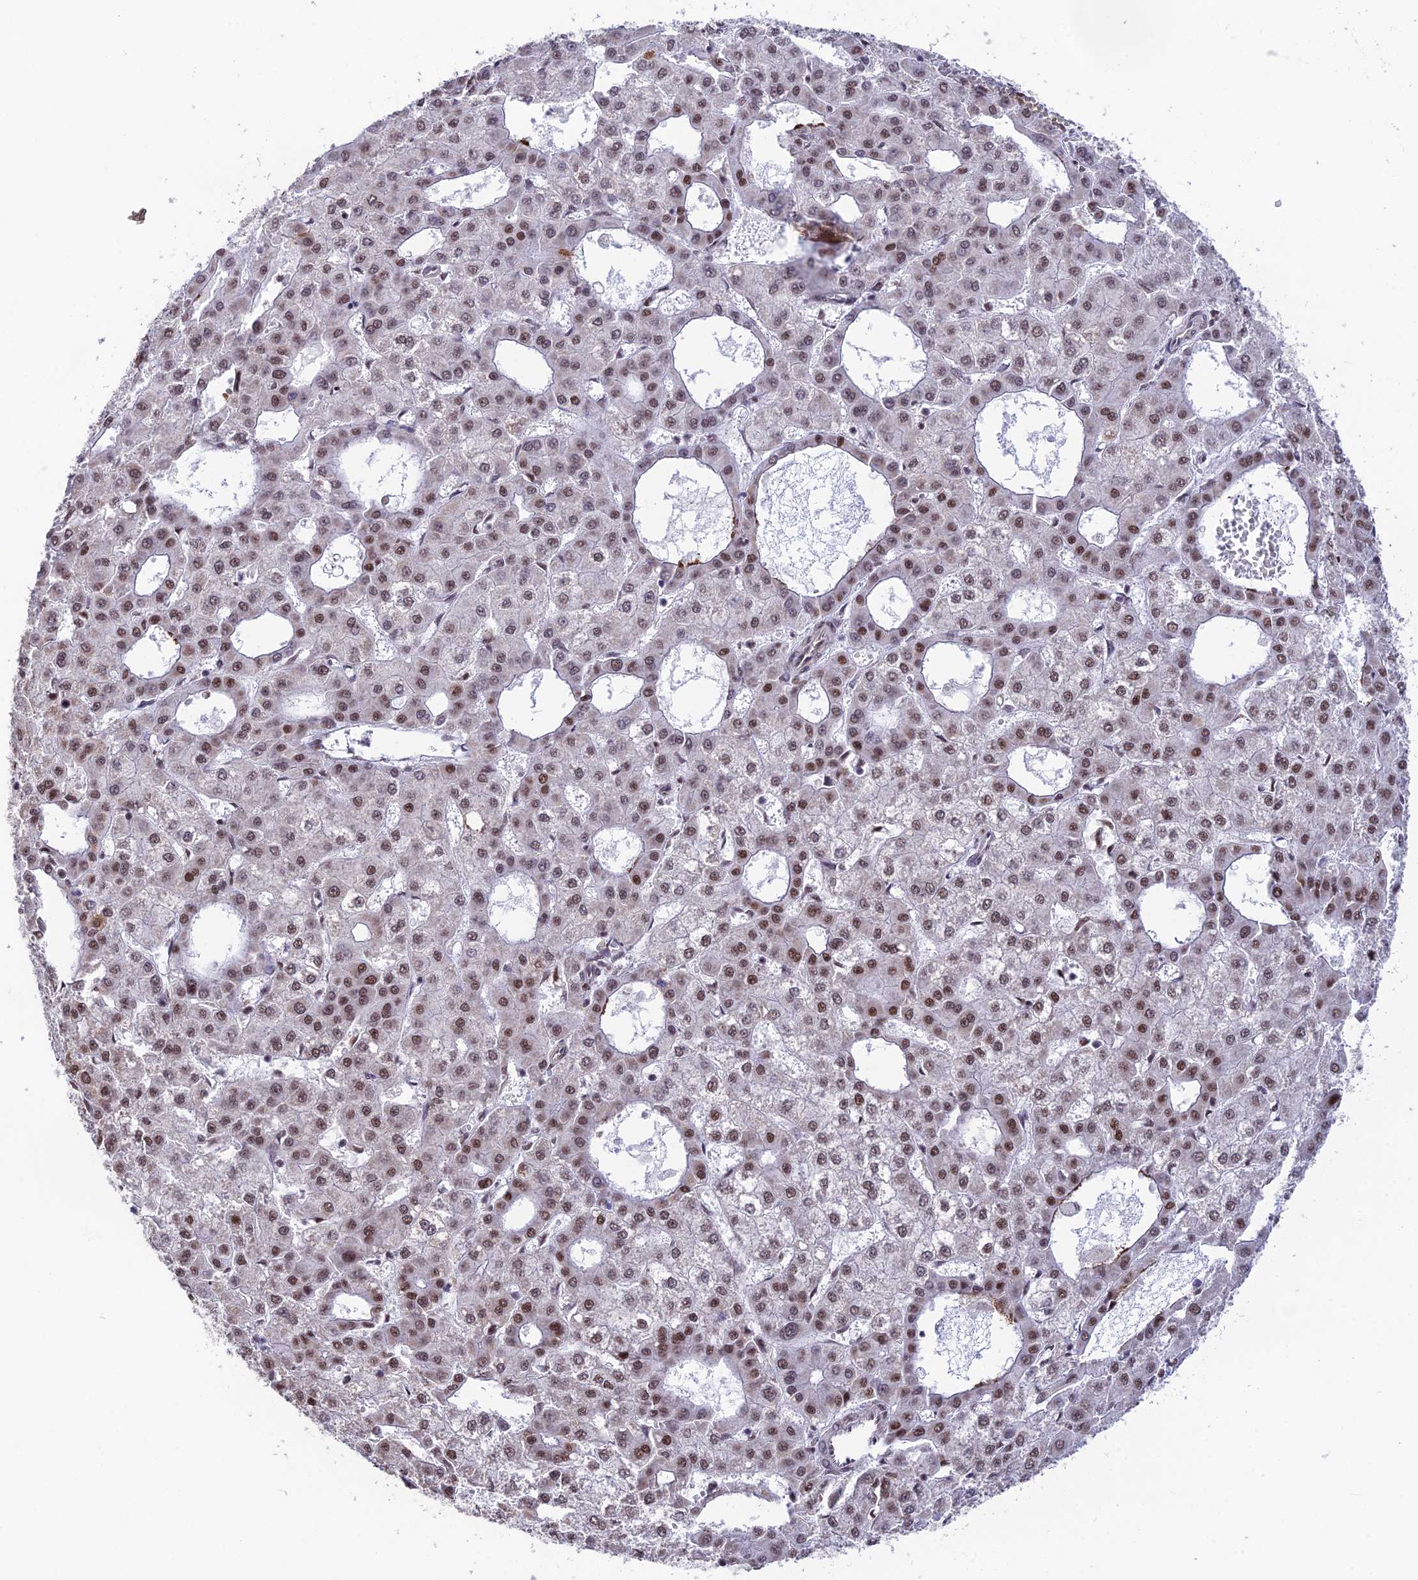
{"staining": {"intensity": "moderate", "quantity": ">75%", "location": "nuclear"}, "tissue": "liver cancer", "cell_type": "Tumor cells", "image_type": "cancer", "snomed": [{"axis": "morphology", "description": "Carcinoma, Hepatocellular, NOS"}, {"axis": "topography", "description": "Liver"}], "caption": "A histopathology image of liver cancer stained for a protein demonstrates moderate nuclear brown staining in tumor cells.", "gene": "THOC7", "patient": {"sex": "male", "age": 47}}